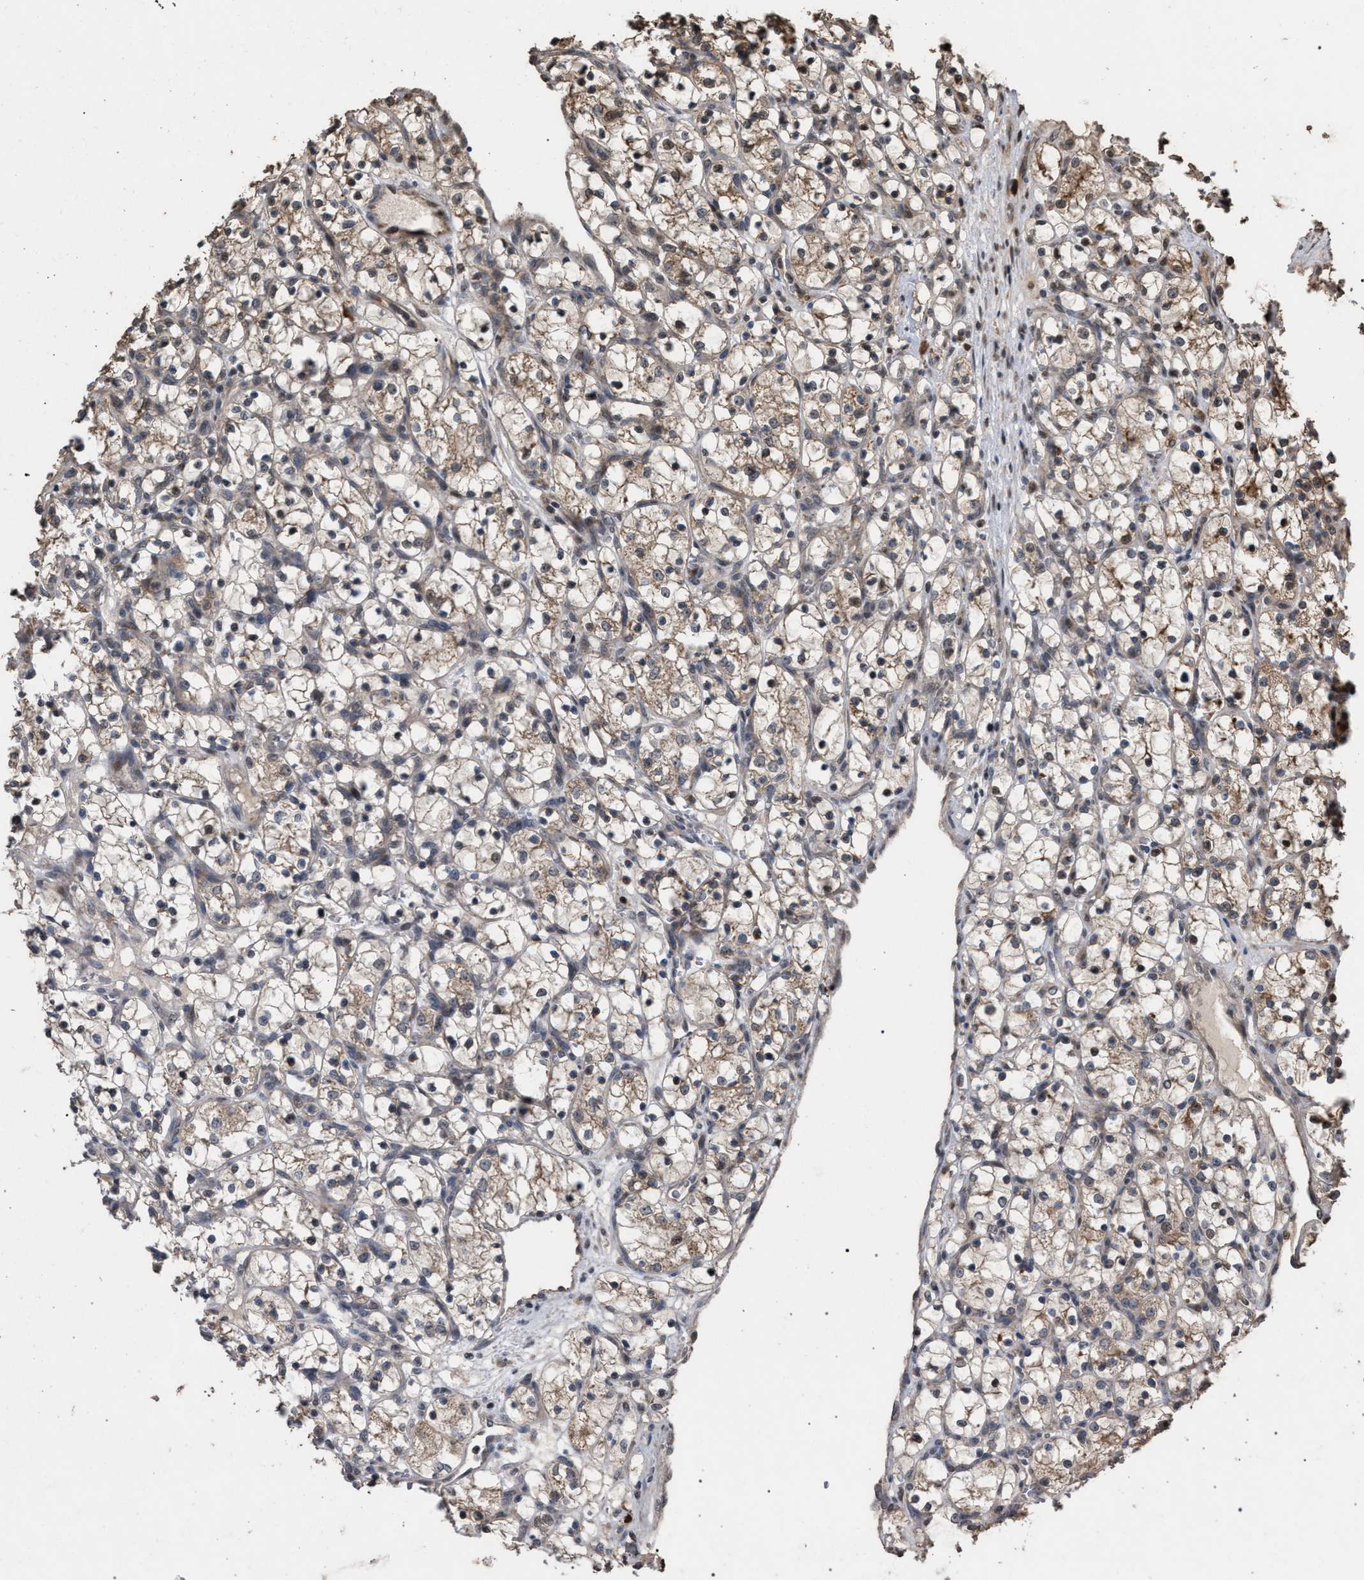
{"staining": {"intensity": "weak", "quantity": ">75%", "location": "cytoplasmic/membranous"}, "tissue": "renal cancer", "cell_type": "Tumor cells", "image_type": "cancer", "snomed": [{"axis": "morphology", "description": "Adenocarcinoma, NOS"}, {"axis": "topography", "description": "Kidney"}], "caption": "The immunohistochemical stain highlights weak cytoplasmic/membranous positivity in tumor cells of adenocarcinoma (renal) tissue.", "gene": "NAA35", "patient": {"sex": "female", "age": 69}}